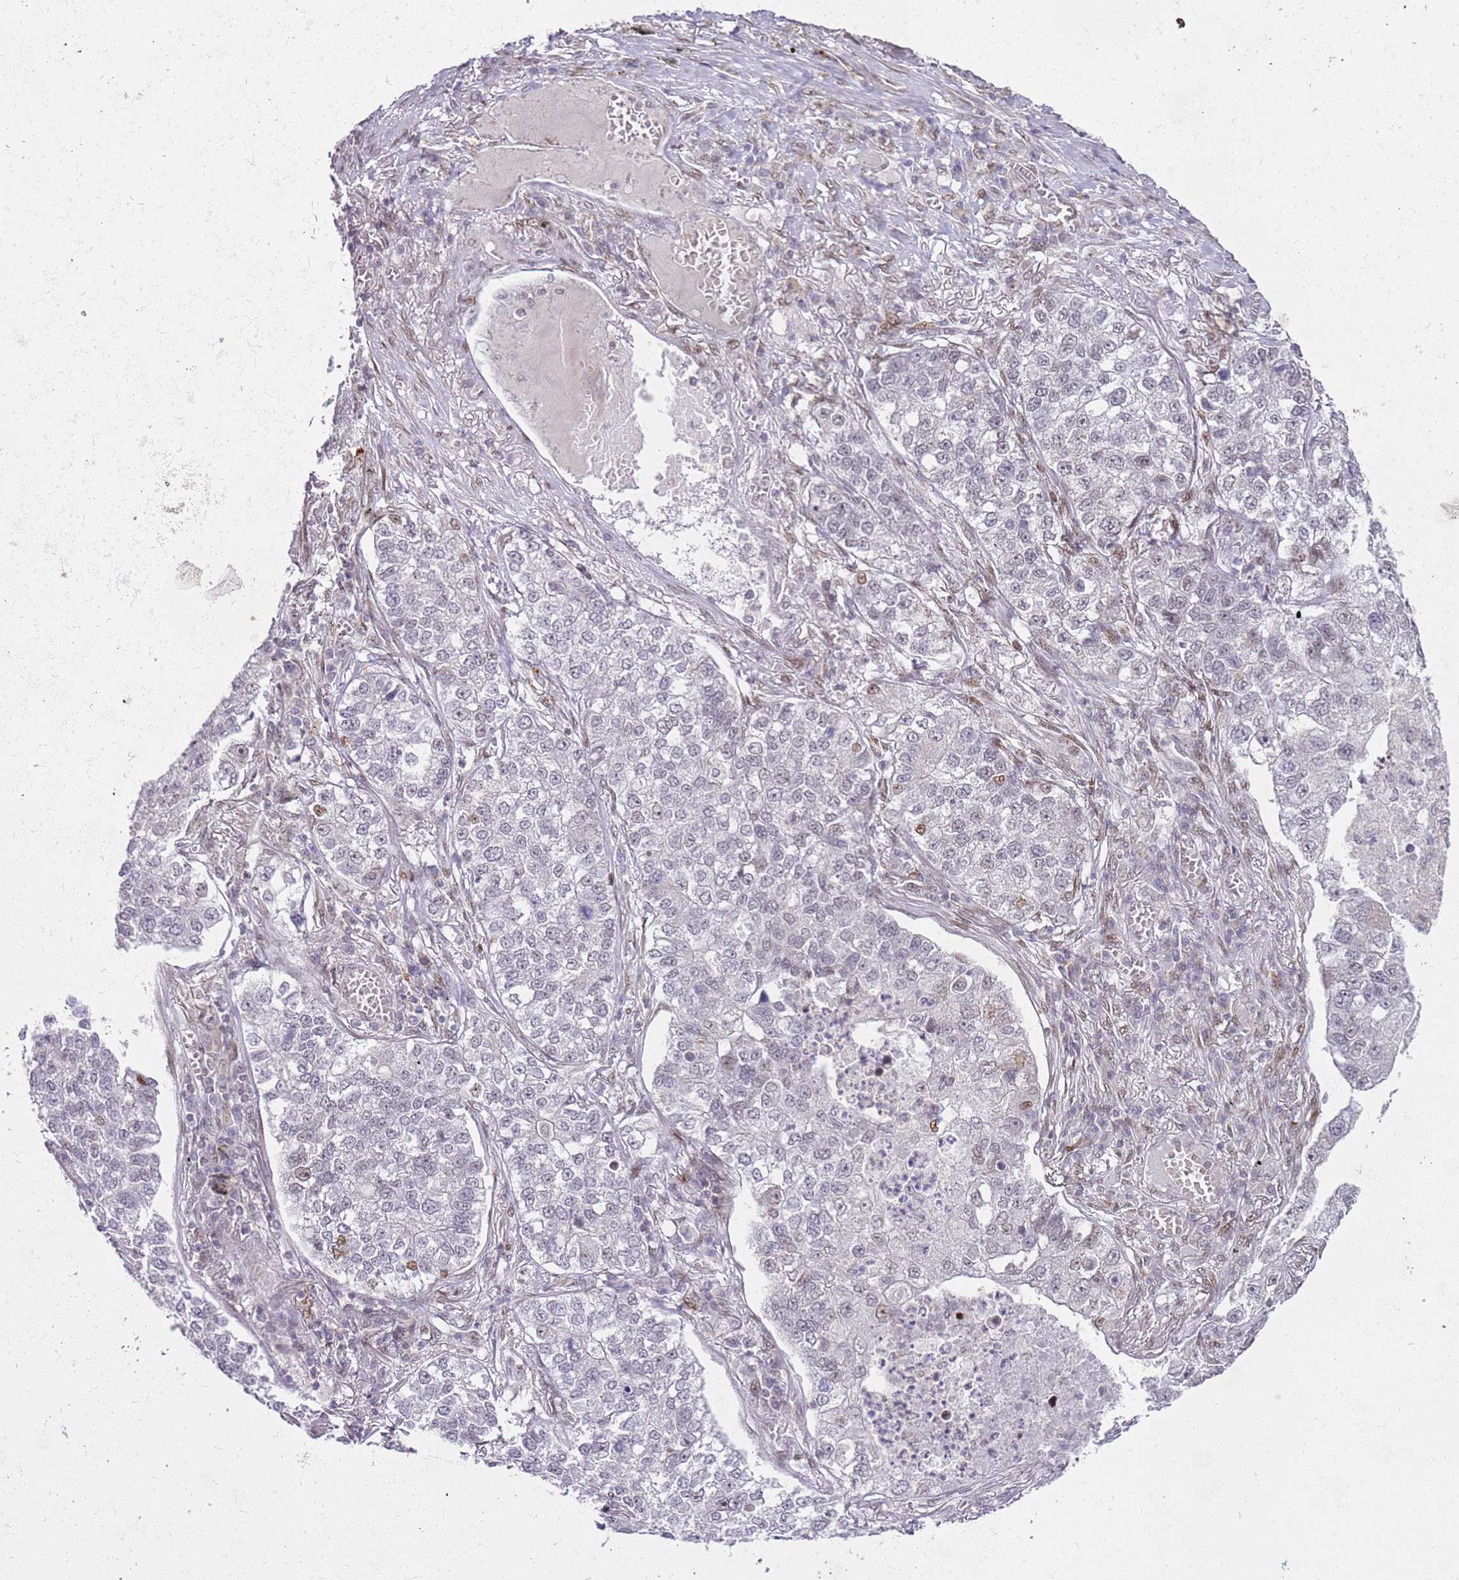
{"staining": {"intensity": "moderate", "quantity": "<25%", "location": "nuclear"}, "tissue": "lung cancer", "cell_type": "Tumor cells", "image_type": "cancer", "snomed": [{"axis": "morphology", "description": "Adenocarcinoma, NOS"}, {"axis": "topography", "description": "Lung"}], "caption": "A histopathology image showing moderate nuclear staining in about <25% of tumor cells in lung adenocarcinoma, as visualized by brown immunohistochemical staining.", "gene": "PHC2", "patient": {"sex": "male", "age": 49}}